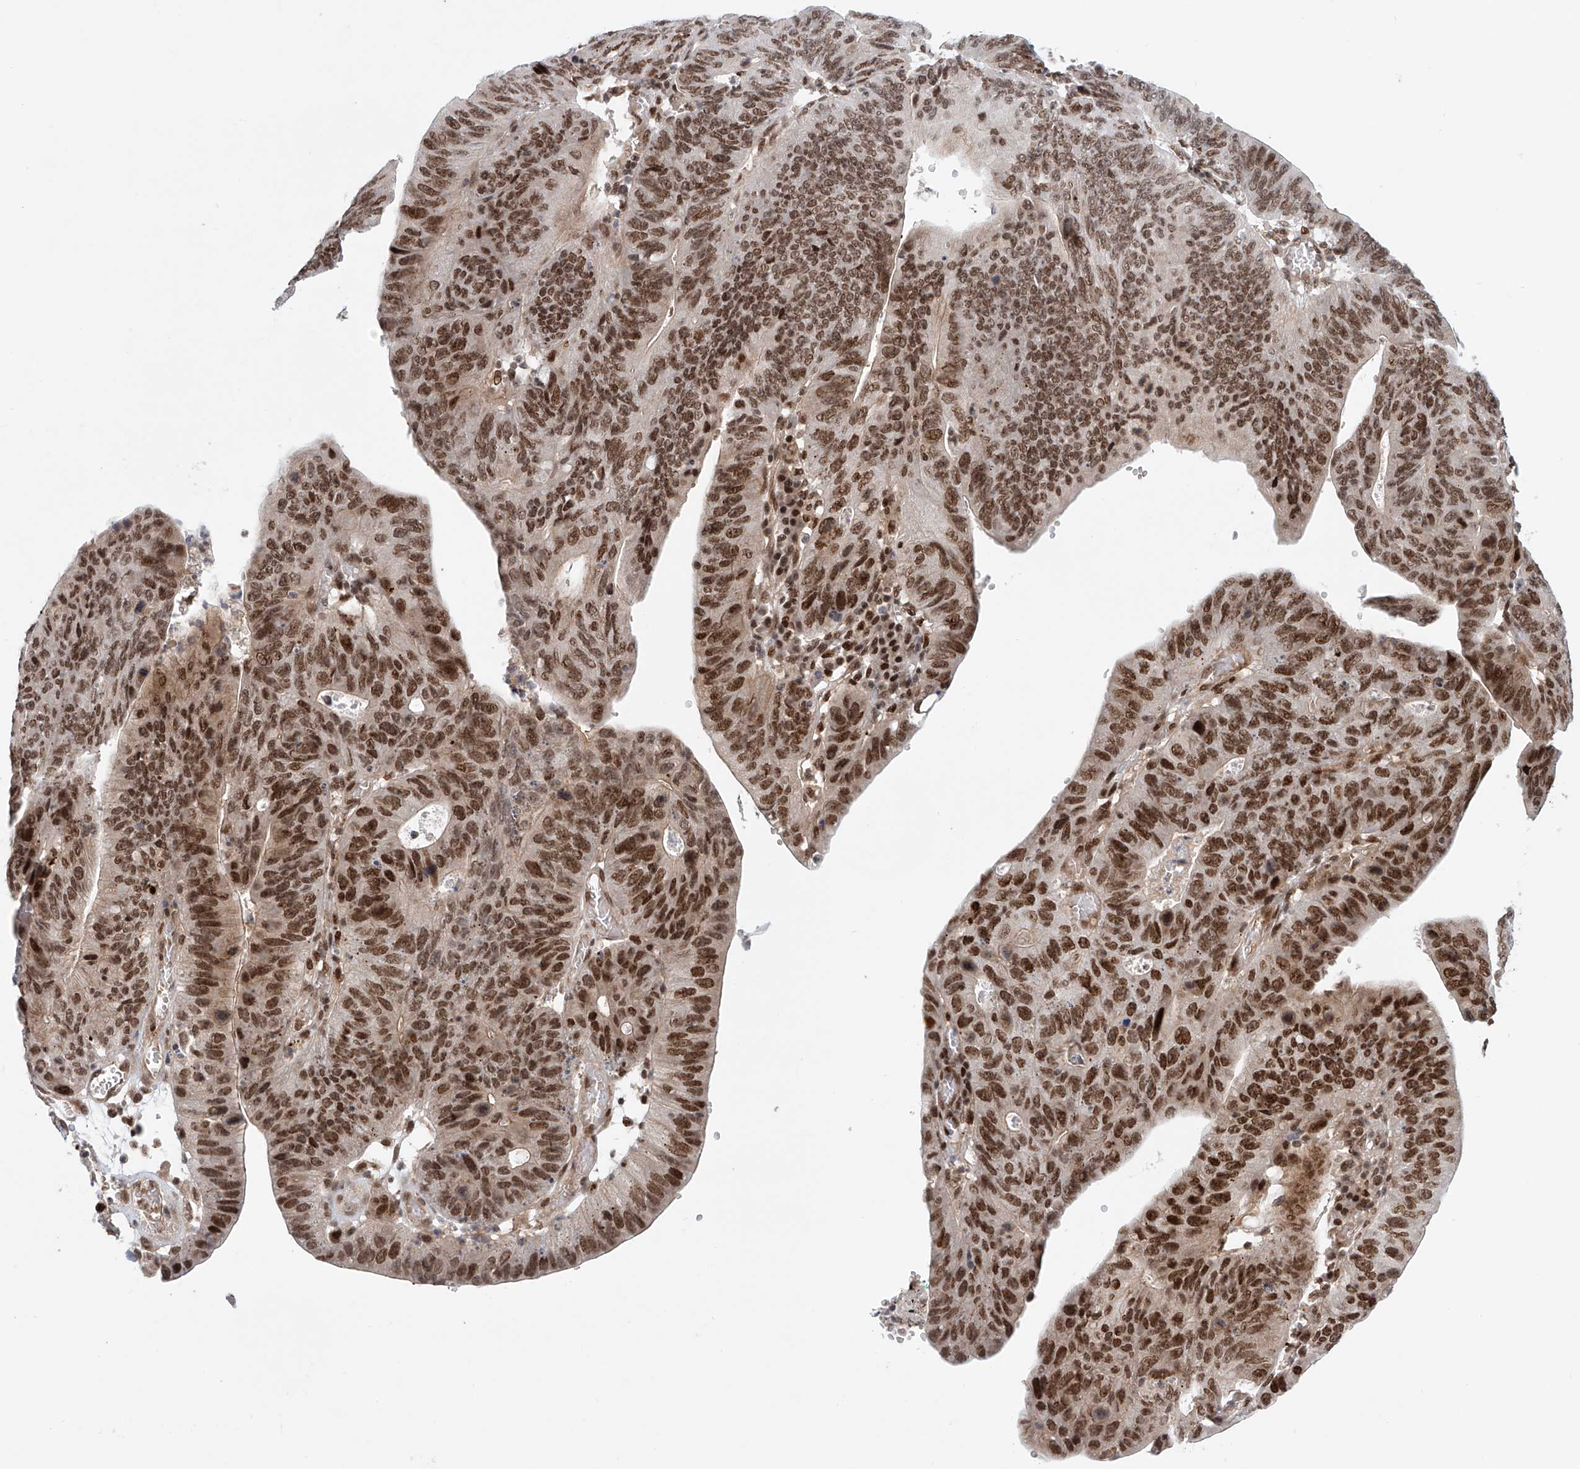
{"staining": {"intensity": "strong", "quantity": ">75%", "location": "nuclear"}, "tissue": "stomach cancer", "cell_type": "Tumor cells", "image_type": "cancer", "snomed": [{"axis": "morphology", "description": "Adenocarcinoma, NOS"}, {"axis": "topography", "description": "Stomach"}], "caption": "Brown immunohistochemical staining in human stomach cancer (adenocarcinoma) displays strong nuclear positivity in about >75% of tumor cells.", "gene": "ZNF470", "patient": {"sex": "male", "age": 59}}